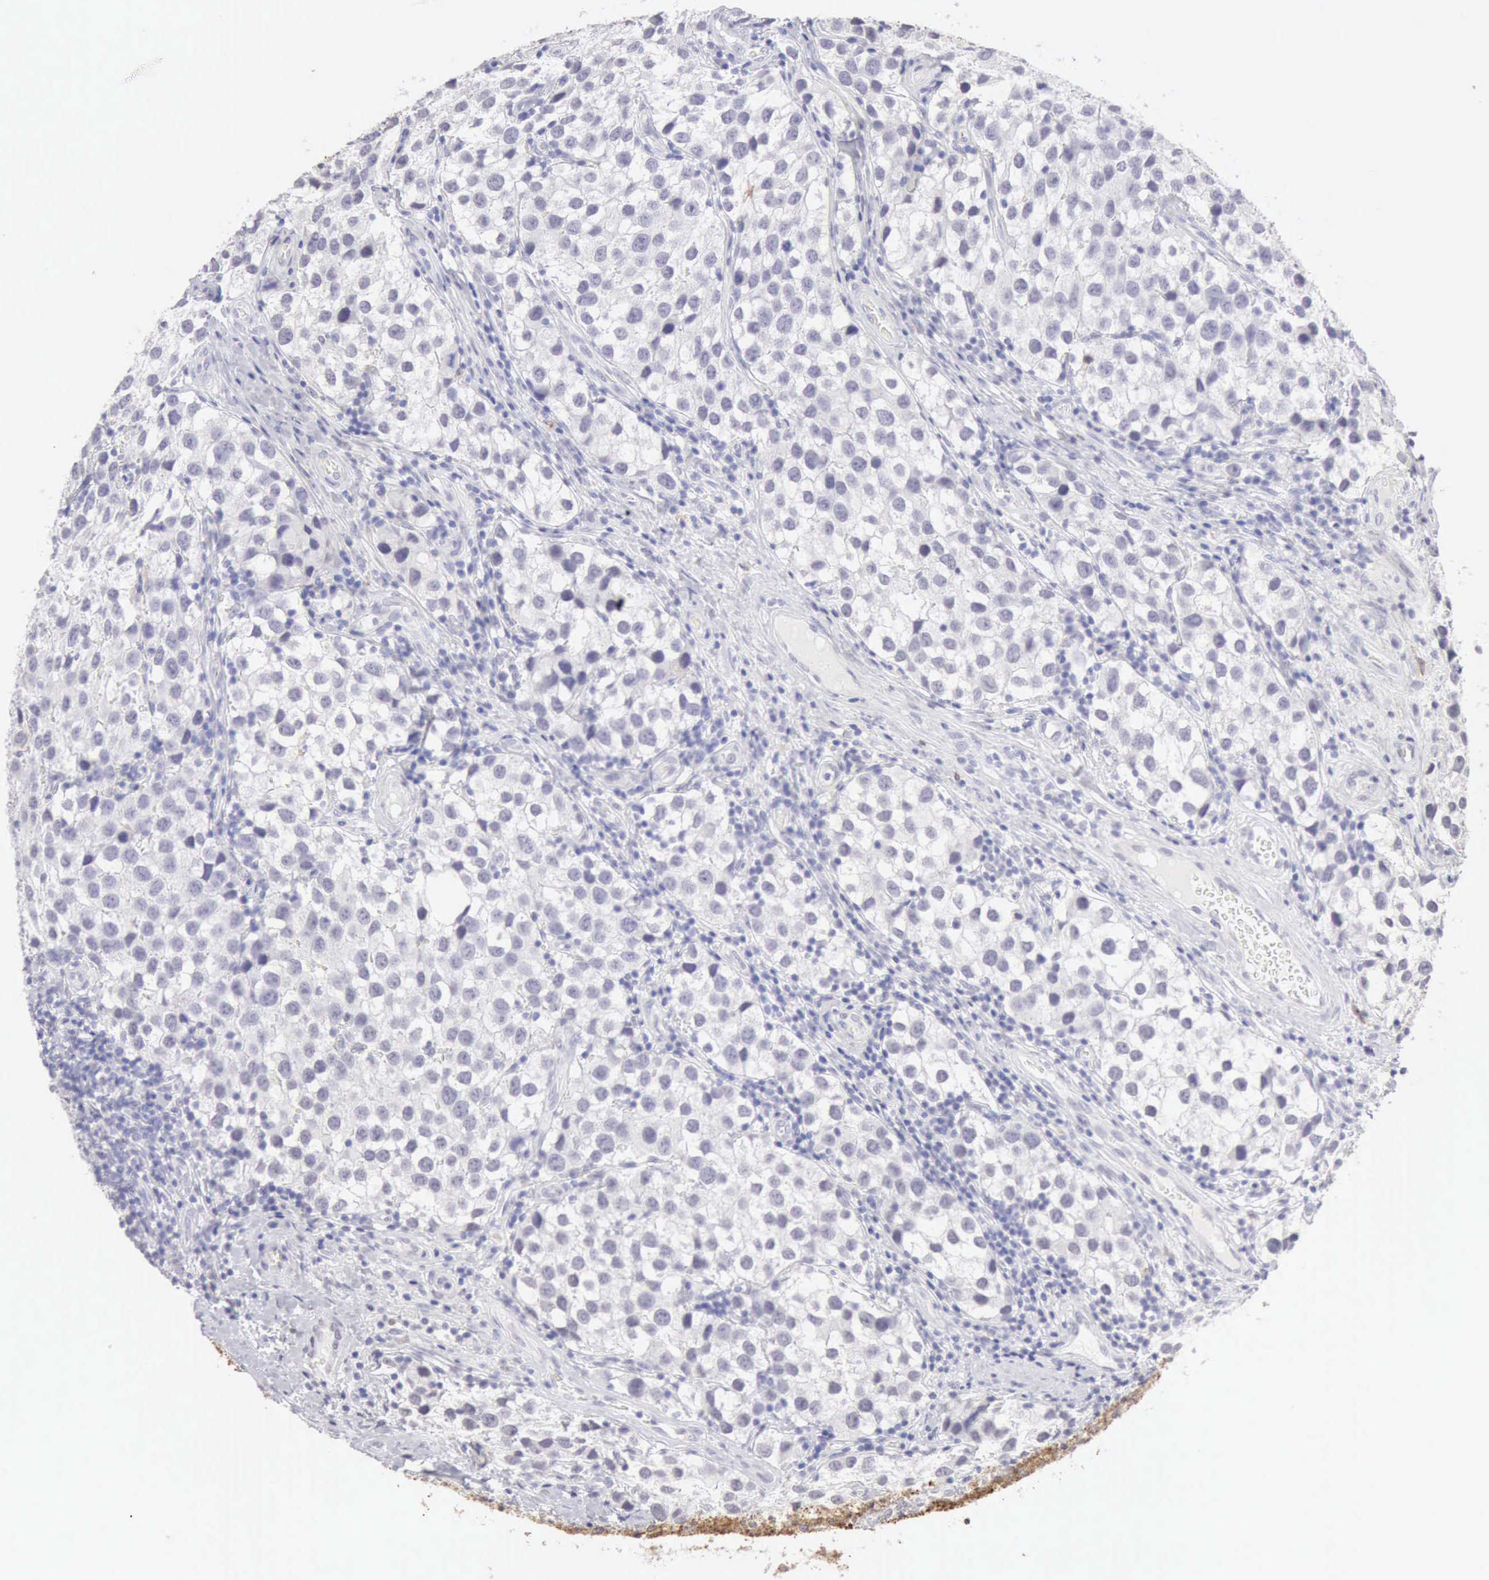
{"staining": {"intensity": "negative", "quantity": "none", "location": "none"}, "tissue": "testis cancer", "cell_type": "Tumor cells", "image_type": "cancer", "snomed": [{"axis": "morphology", "description": "Seminoma, NOS"}, {"axis": "topography", "description": "Testis"}], "caption": "This is a image of IHC staining of testis cancer, which shows no positivity in tumor cells. (DAB (3,3'-diaminobenzidine) immunohistochemistry with hematoxylin counter stain).", "gene": "RNASE1", "patient": {"sex": "male", "age": 39}}